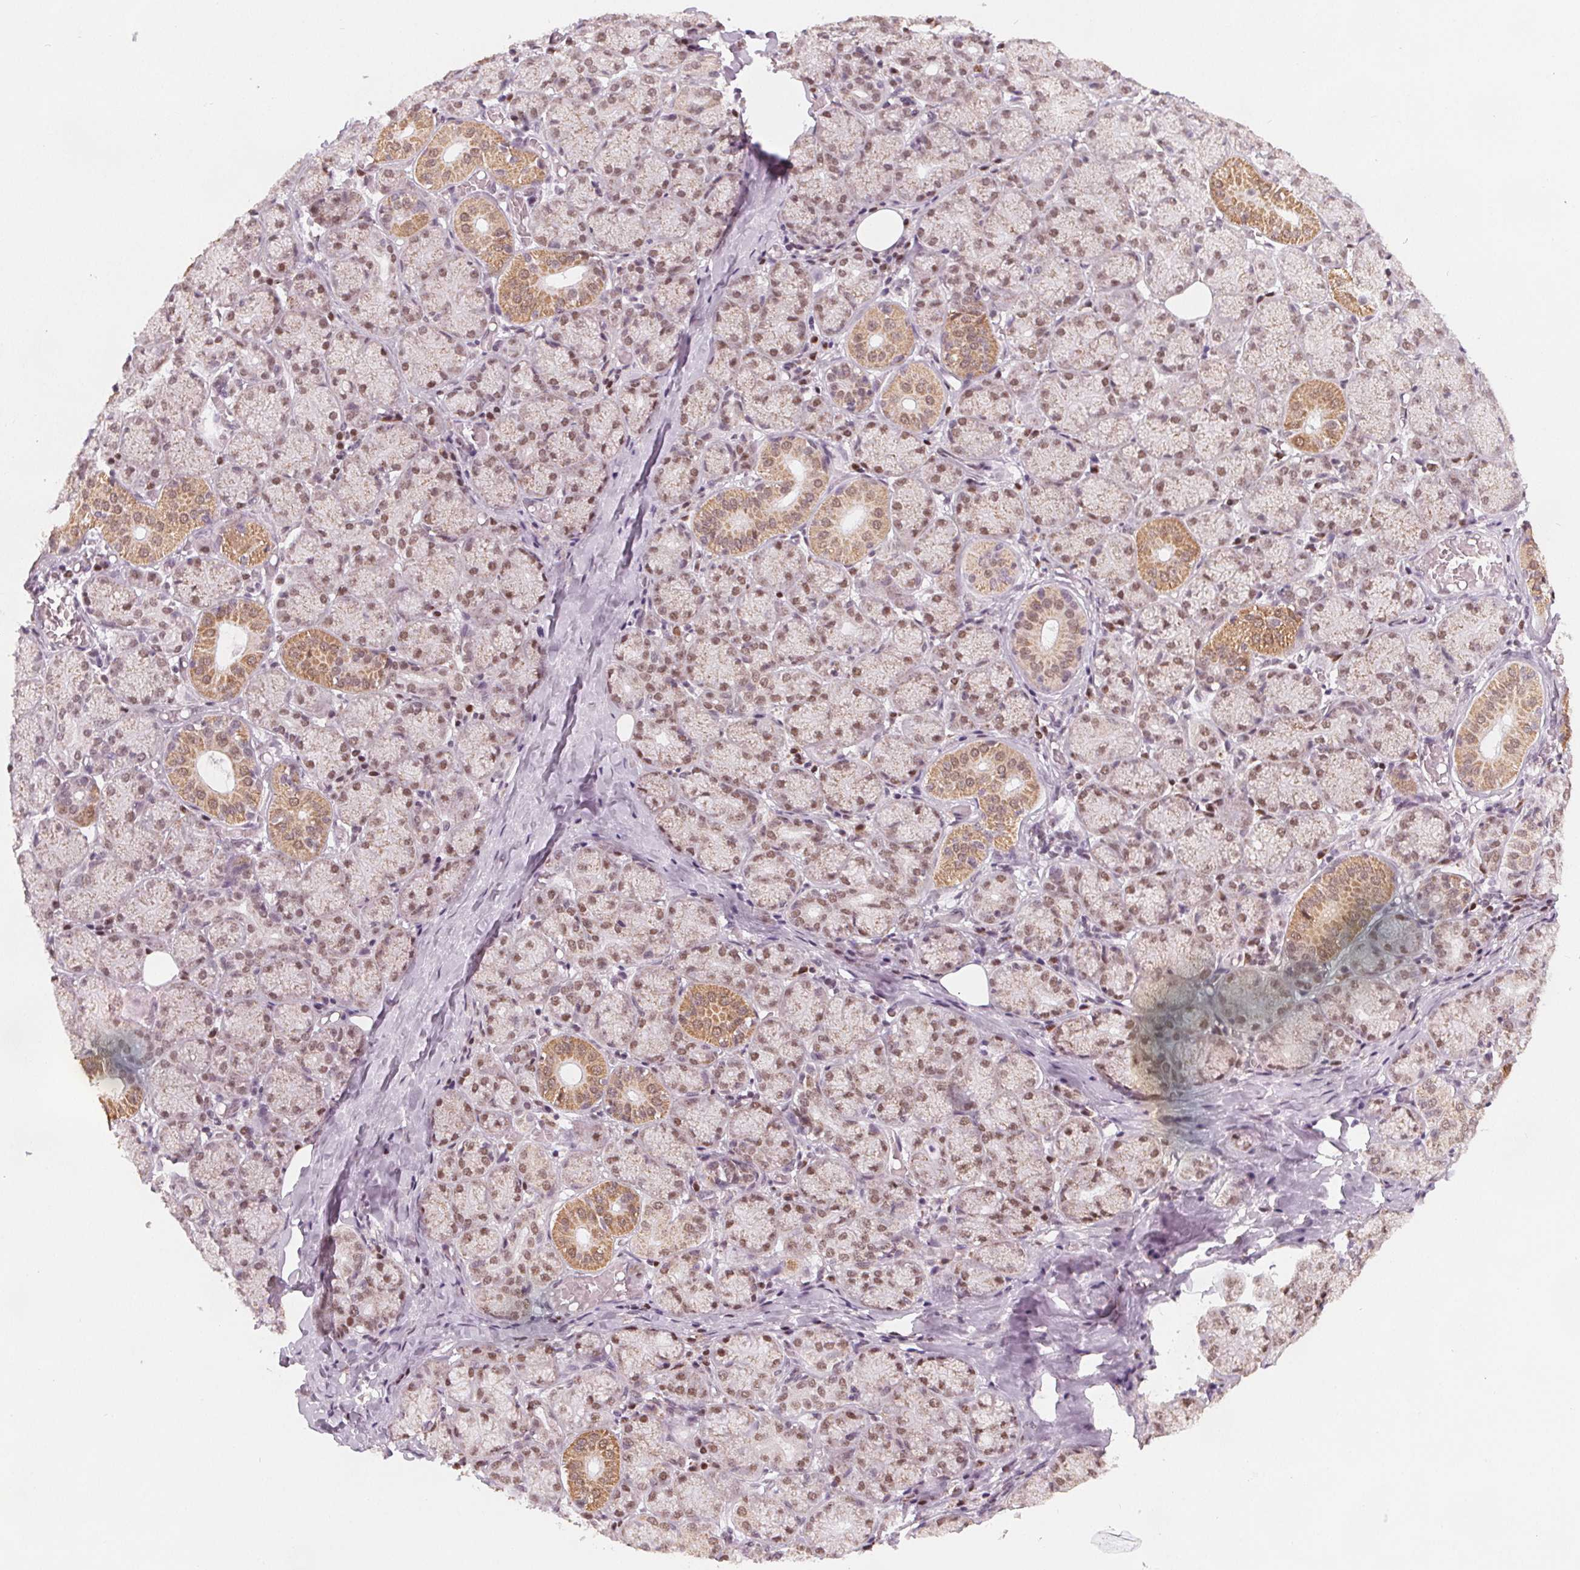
{"staining": {"intensity": "moderate", "quantity": ">75%", "location": "cytoplasmic/membranous,nuclear"}, "tissue": "salivary gland", "cell_type": "Glandular cells", "image_type": "normal", "snomed": [{"axis": "morphology", "description": "Normal tissue, NOS"}, {"axis": "topography", "description": "Salivary gland"}, {"axis": "topography", "description": "Peripheral nerve tissue"}], "caption": "This photomicrograph exhibits normal salivary gland stained with immunohistochemistry to label a protein in brown. The cytoplasmic/membranous,nuclear of glandular cells show moderate positivity for the protein. Nuclei are counter-stained blue.", "gene": "DPM2", "patient": {"sex": "female", "age": 24}}